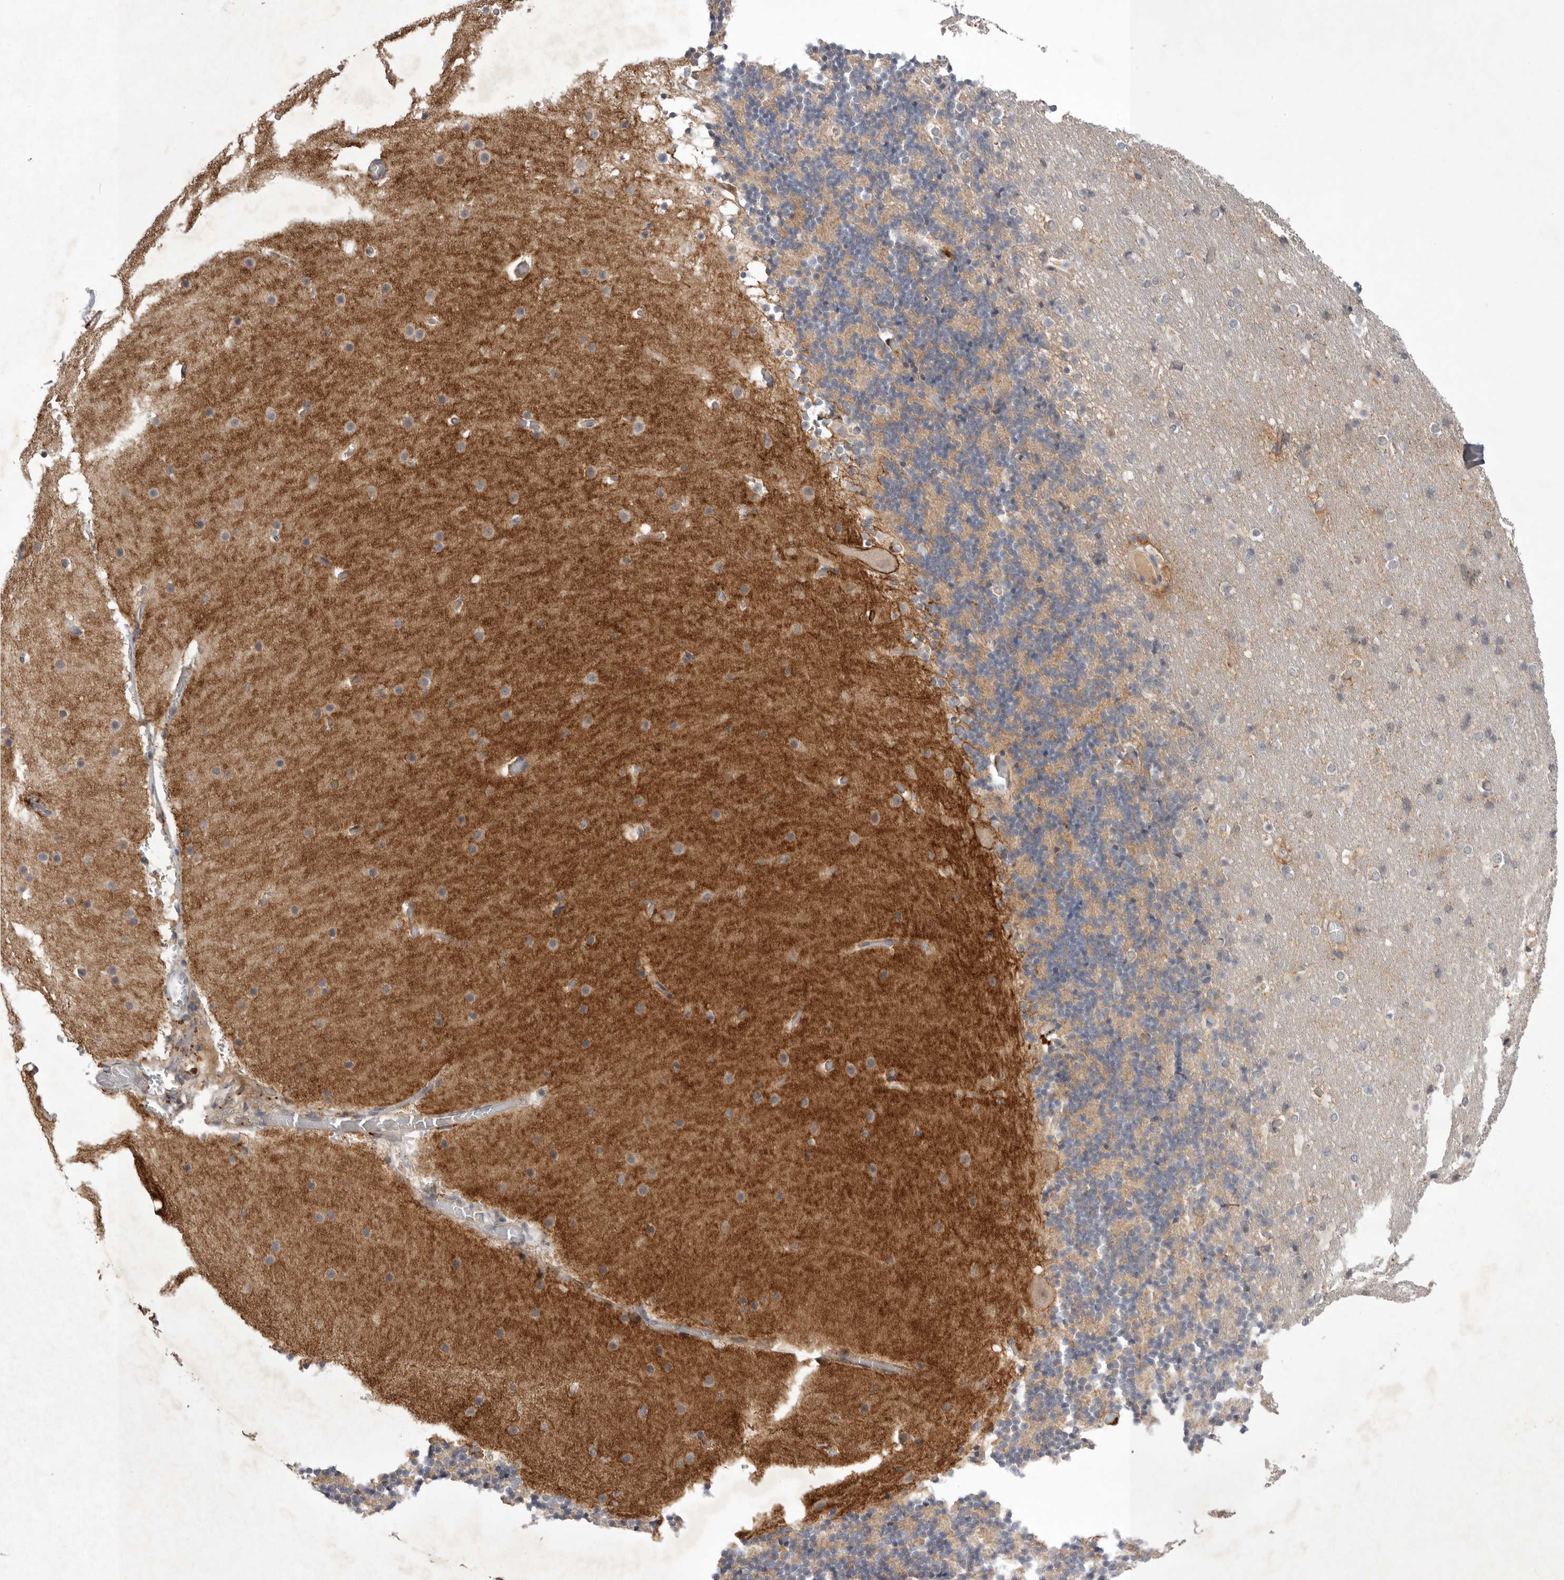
{"staining": {"intensity": "weak", "quantity": "25%-75%", "location": "cytoplasmic/membranous"}, "tissue": "cerebellum", "cell_type": "Cells in granular layer", "image_type": "normal", "snomed": [{"axis": "morphology", "description": "Normal tissue, NOS"}, {"axis": "topography", "description": "Cerebellum"}], "caption": "This micrograph exhibits immunohistochemistry (IHC) staining of unremarkable cerebellum, with low weak cytoplasmic/membranous staining in approximately 25%-75% of cells in granular layer.", "gene": "NRCAM", "patient": {"sex": "male", "age": 57}}